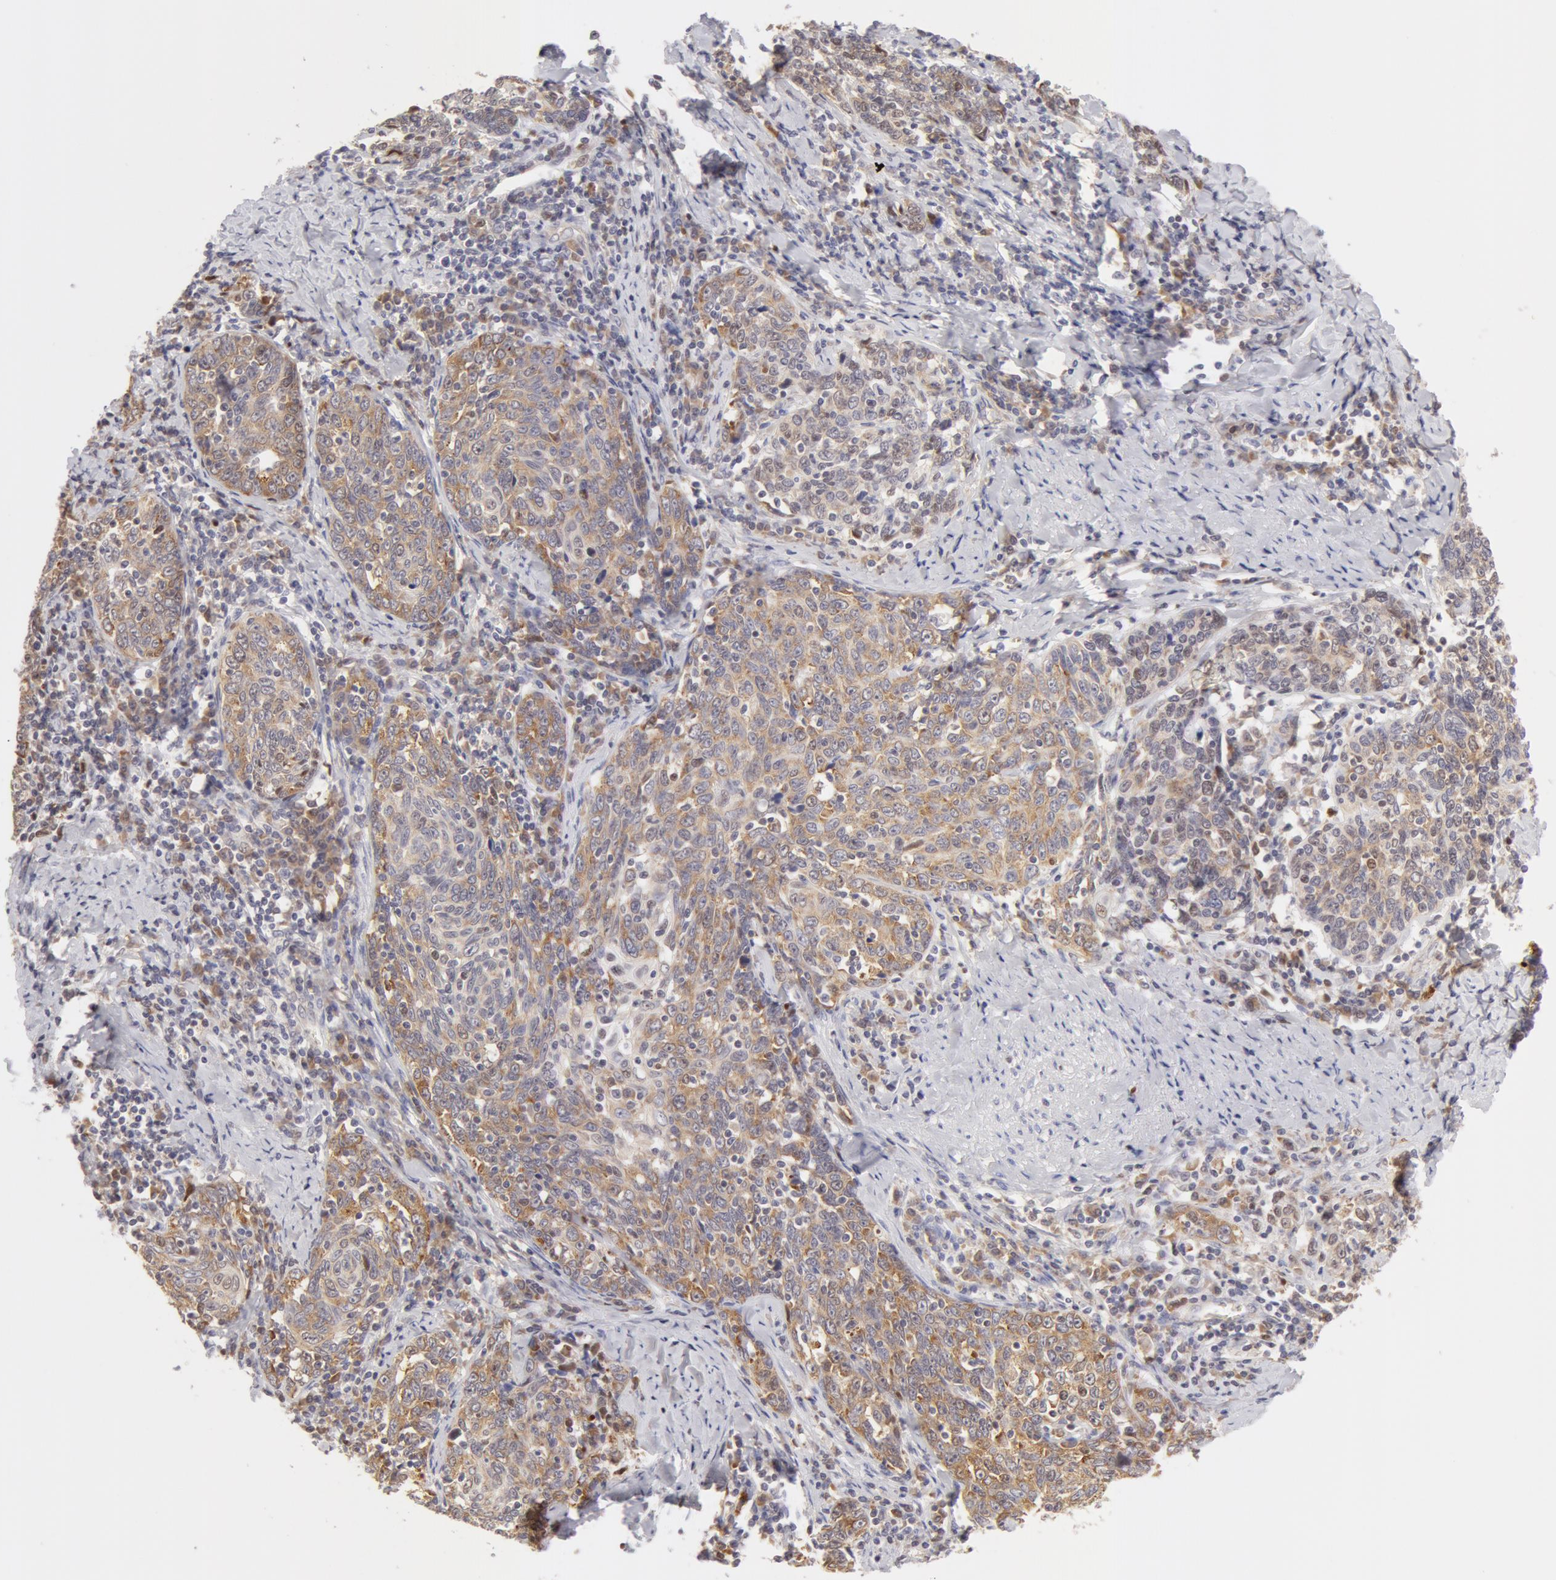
{"staining": {"intensity": "weak", "quantity": "25%-75%", "location": "cytoplasmic/membranous"}, "tissue": "cervical cancer", "cell_type": "Tumor cells", "image_type": "cancer", "snomed": [{"axis": "morphology", "description": "Squamous cell carcinoma, NOS"}, {"axis": "topography", "description": "Cervix"}], "caption": "Cervical cancer stained with IHC demonstrates weak cytoplasmic/membranous staining in about 25%-75% of tumor cells.", "gene": "DDX3Y", "patient": {"sex": "female", "age": 41}}